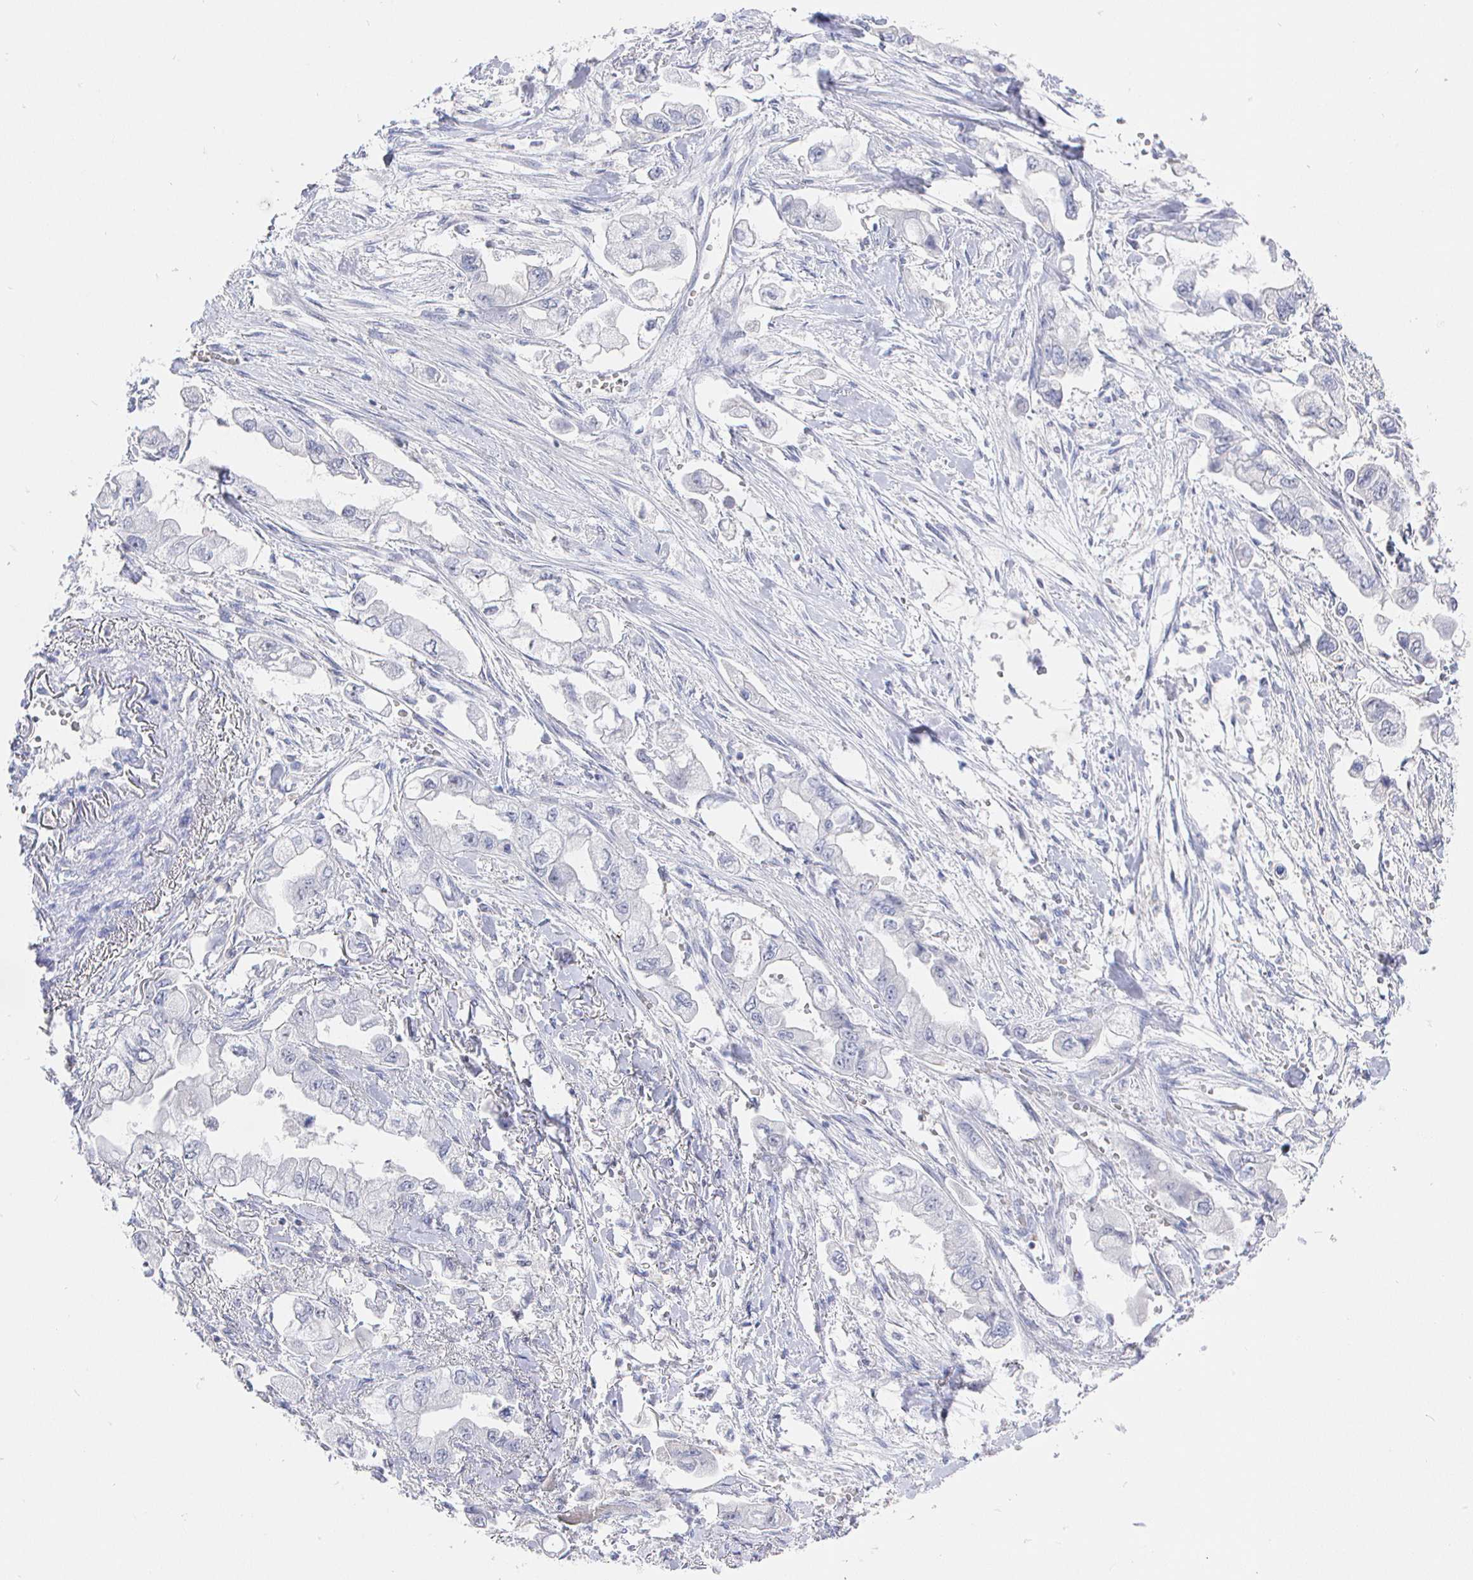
{"staining": {"intensity": "negative", "quantity": "none", "location": "none"}, "tissue": "stomach cancer", "cell_type": "Tumor cells", "image_type": "cancer", "snomed": [{"axis": "morphology", "description": "Adenocarcinoma, NOS"}, {"axis": "topography", "description": "Stomach"}], "caption": "This is an IHC photomicrograph of human stomach cancer (adenocarcinoma). There is no expression in tumor cells.", "gene": "LRRC23", "patient": {"sex": "male", "age": 62}}